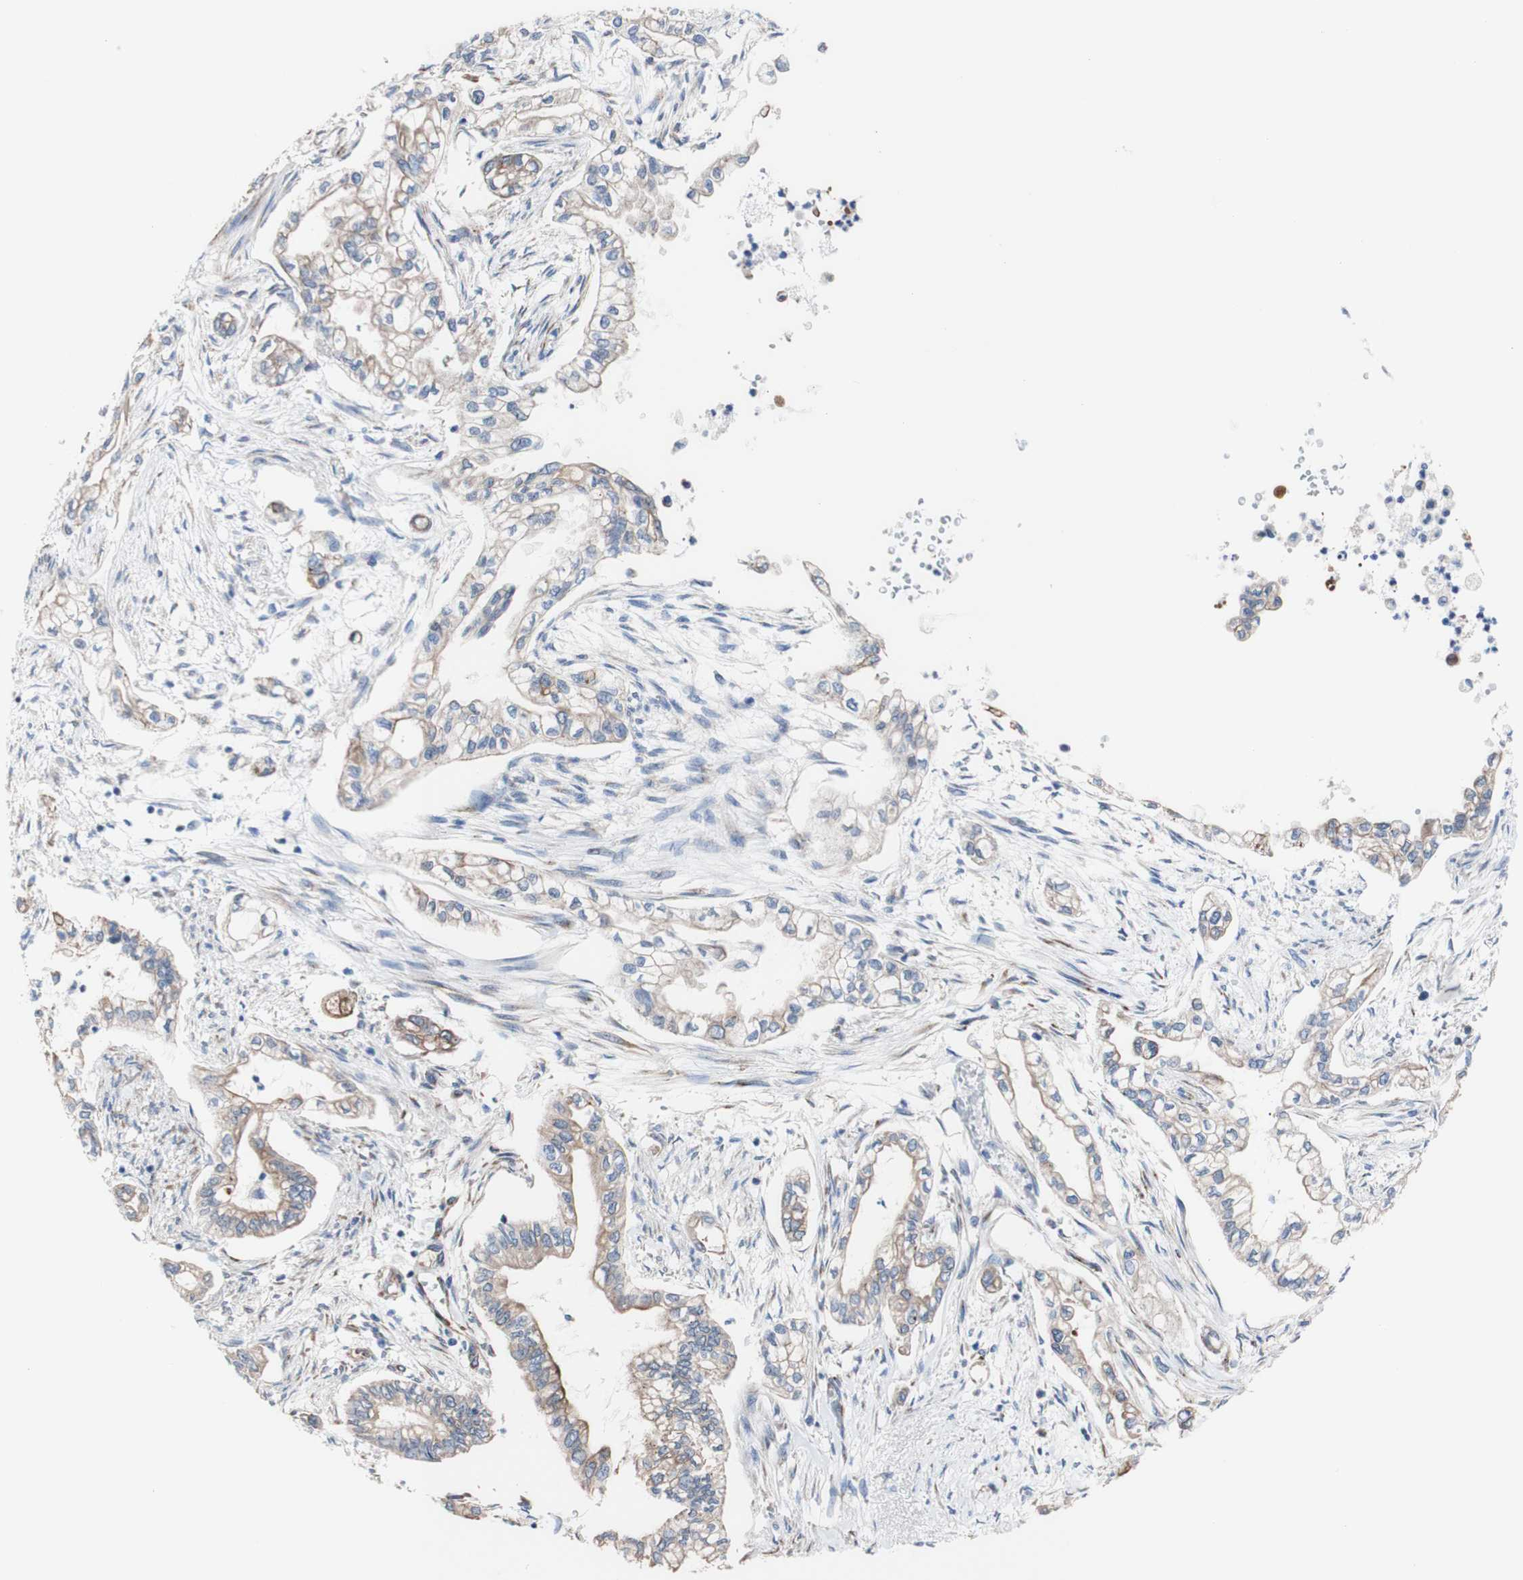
{"staining": {"intensity": "weak", "quantity": ">75%", "location": "cytoplasmic/membranous"}, "tissue": "pancreatic cancer", "cell_type": "Tumor cells", "image_type": "cancer", "snomed": [{"axis": "morphology", "description": "Normal tissue, NOS"}, {"axis": "topography", "description": "Pancreas"}], "caption": "A brown stain shows weak cytoplasmic/membranous expression of a protein in pancreatic cancer tumor cells.", "gene": "LRIG3", "patient": {"sex": "male", "age": 42}}